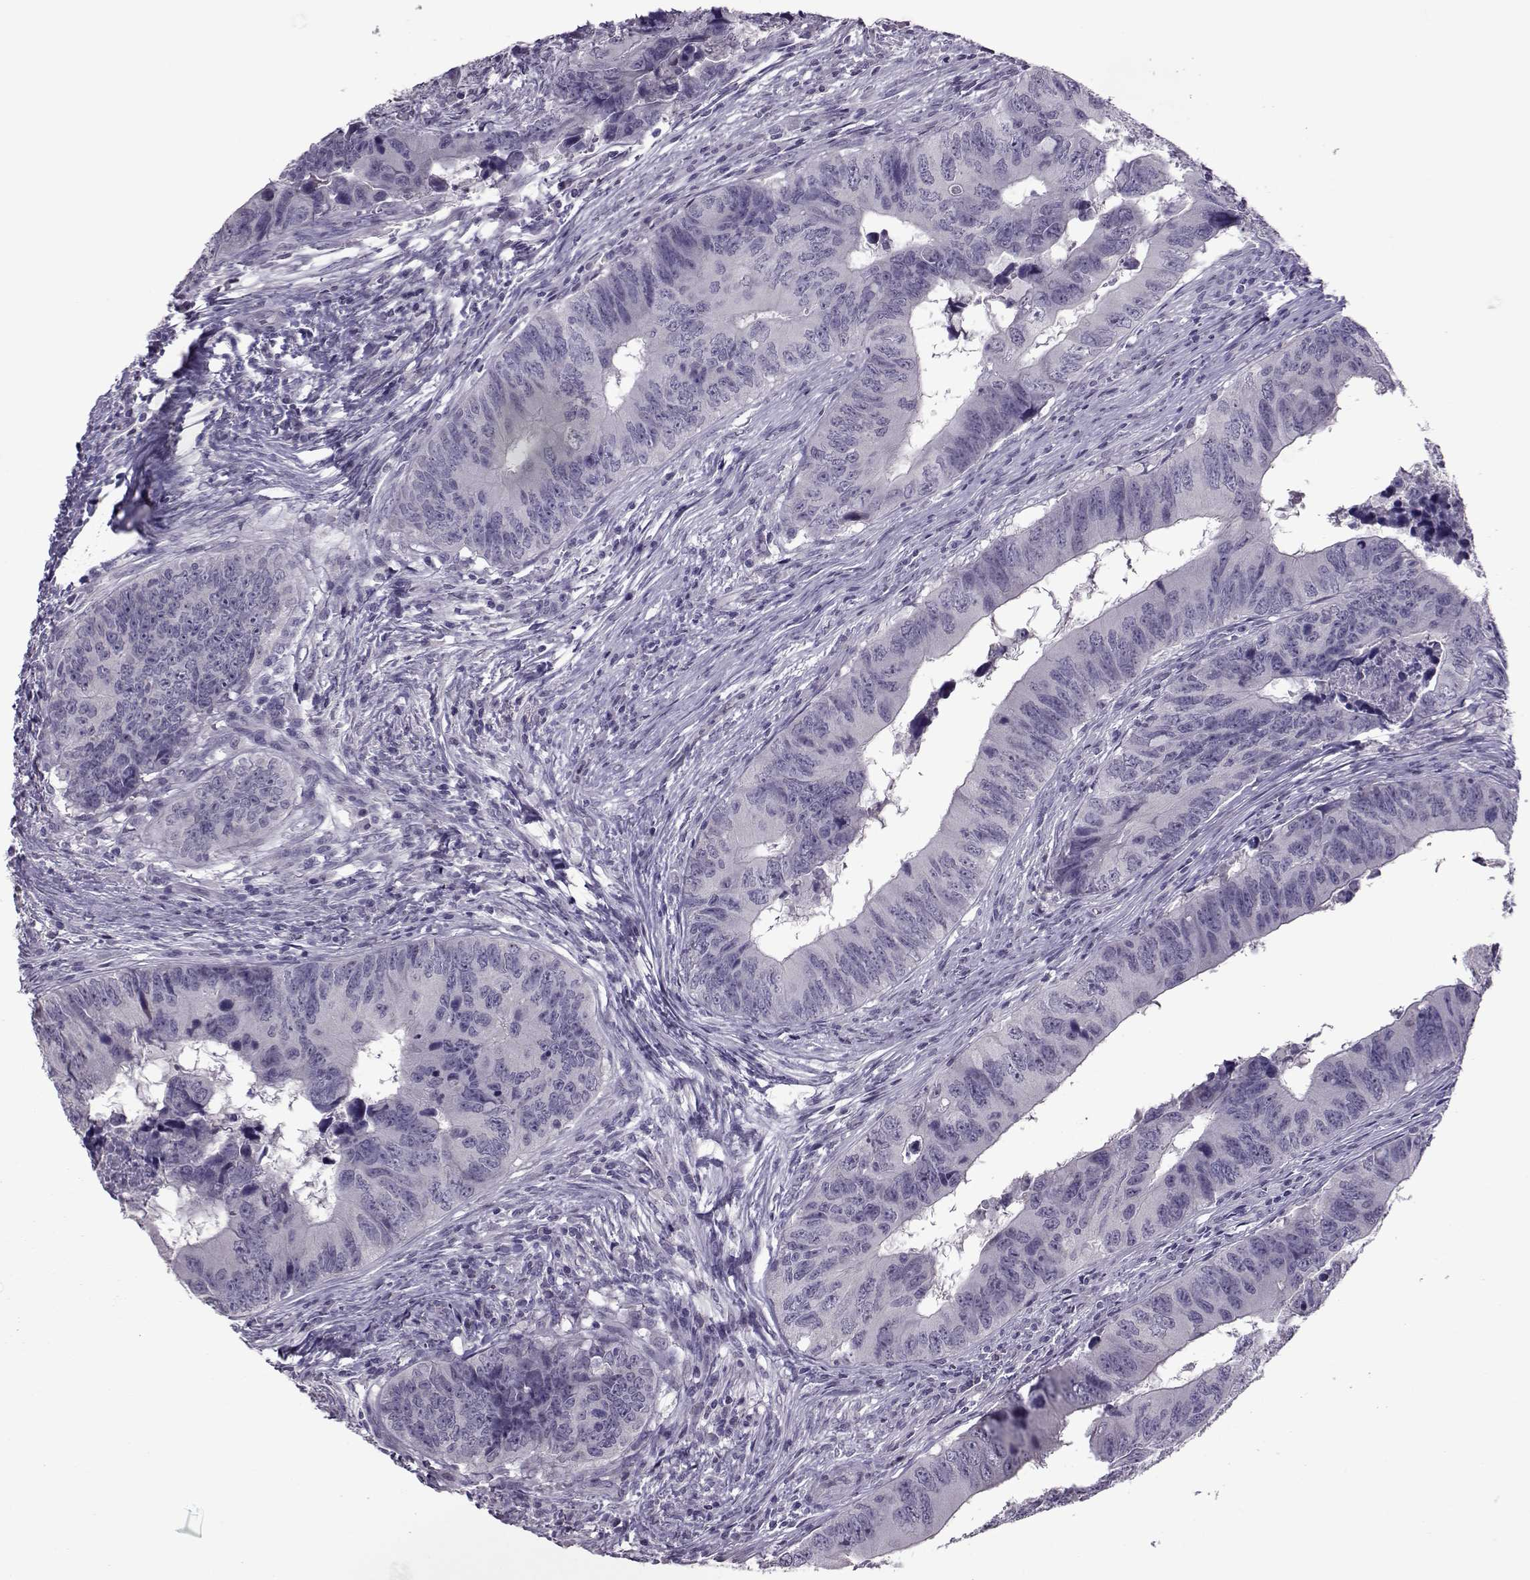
{"staining": {"intensity": "negative", "quantity": "none", "location": "none"}, "tissue": "colorectal cancer", "cell_type": "Tumor cells", "image_type": "cancer", "snomed": [{"axis": "morphology", "description": "Adenocarcinoma, NOS"}, {"axis": "topography", "description": "Colon"}], "caption": "Colorectal adenocarcinoma stained for a protein using immunohistochemistry reveals no positivity tumor cells.", "gene": "ASRGL1", "patient": {"sex": "female", "age": 82}}